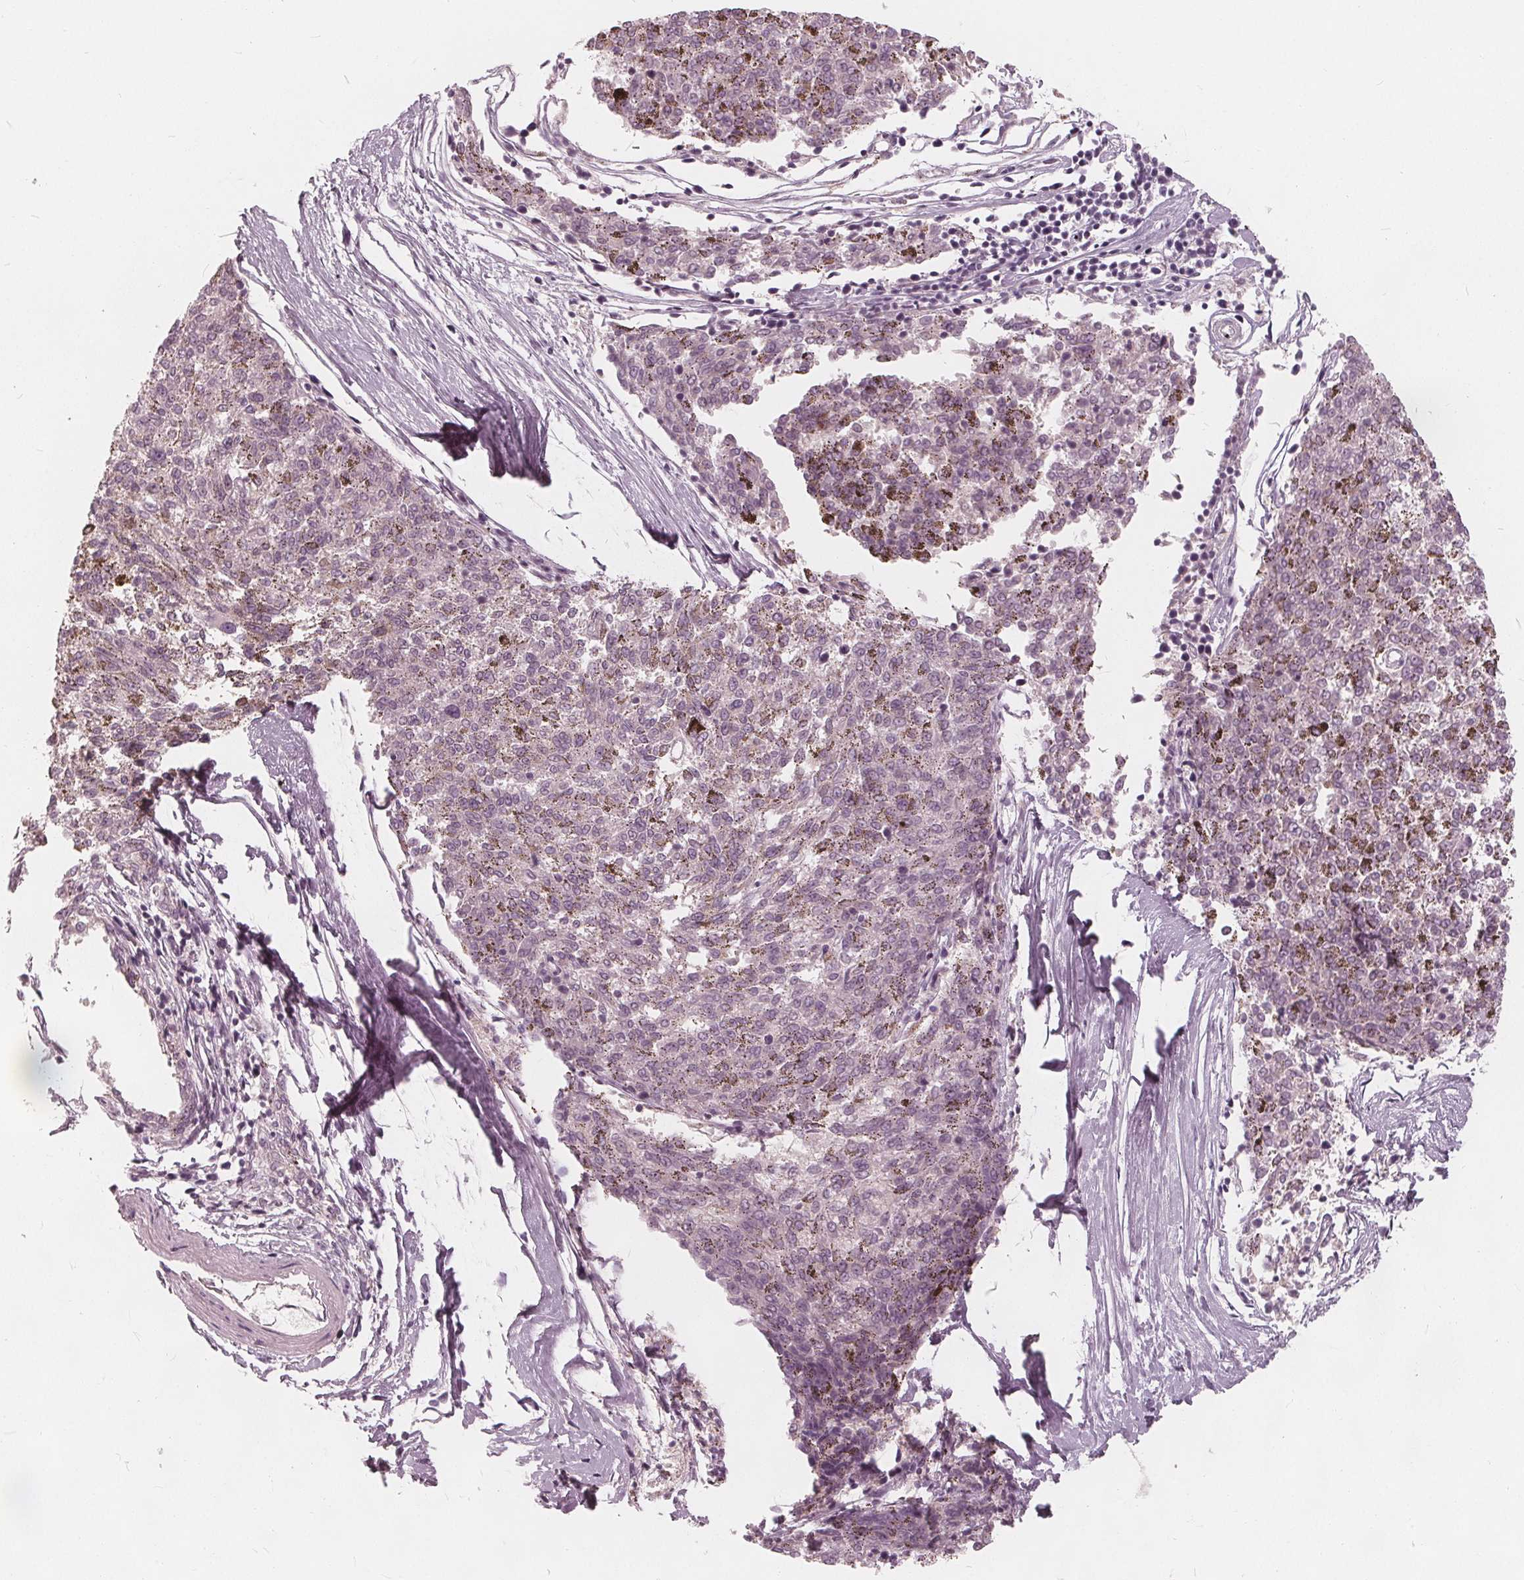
{"staining": {"intensity": "negative", "quantity": "none", "location": "none"}, "tissue": "melanoma", "cell_type": "Tumor cells", "image_type": "cancer", "snomed": [{"axis": "morphology", "description": "Malignant melanoma, NOS"}, {"axis": "topography", "description": "Skin"}], "caption": "Human malignant melanoma stained for a protein using immunohistochemistry reveals no positivity in tumor cells.", "gene": "SAT2", "patient": {"sex": "female", "age": 72}}